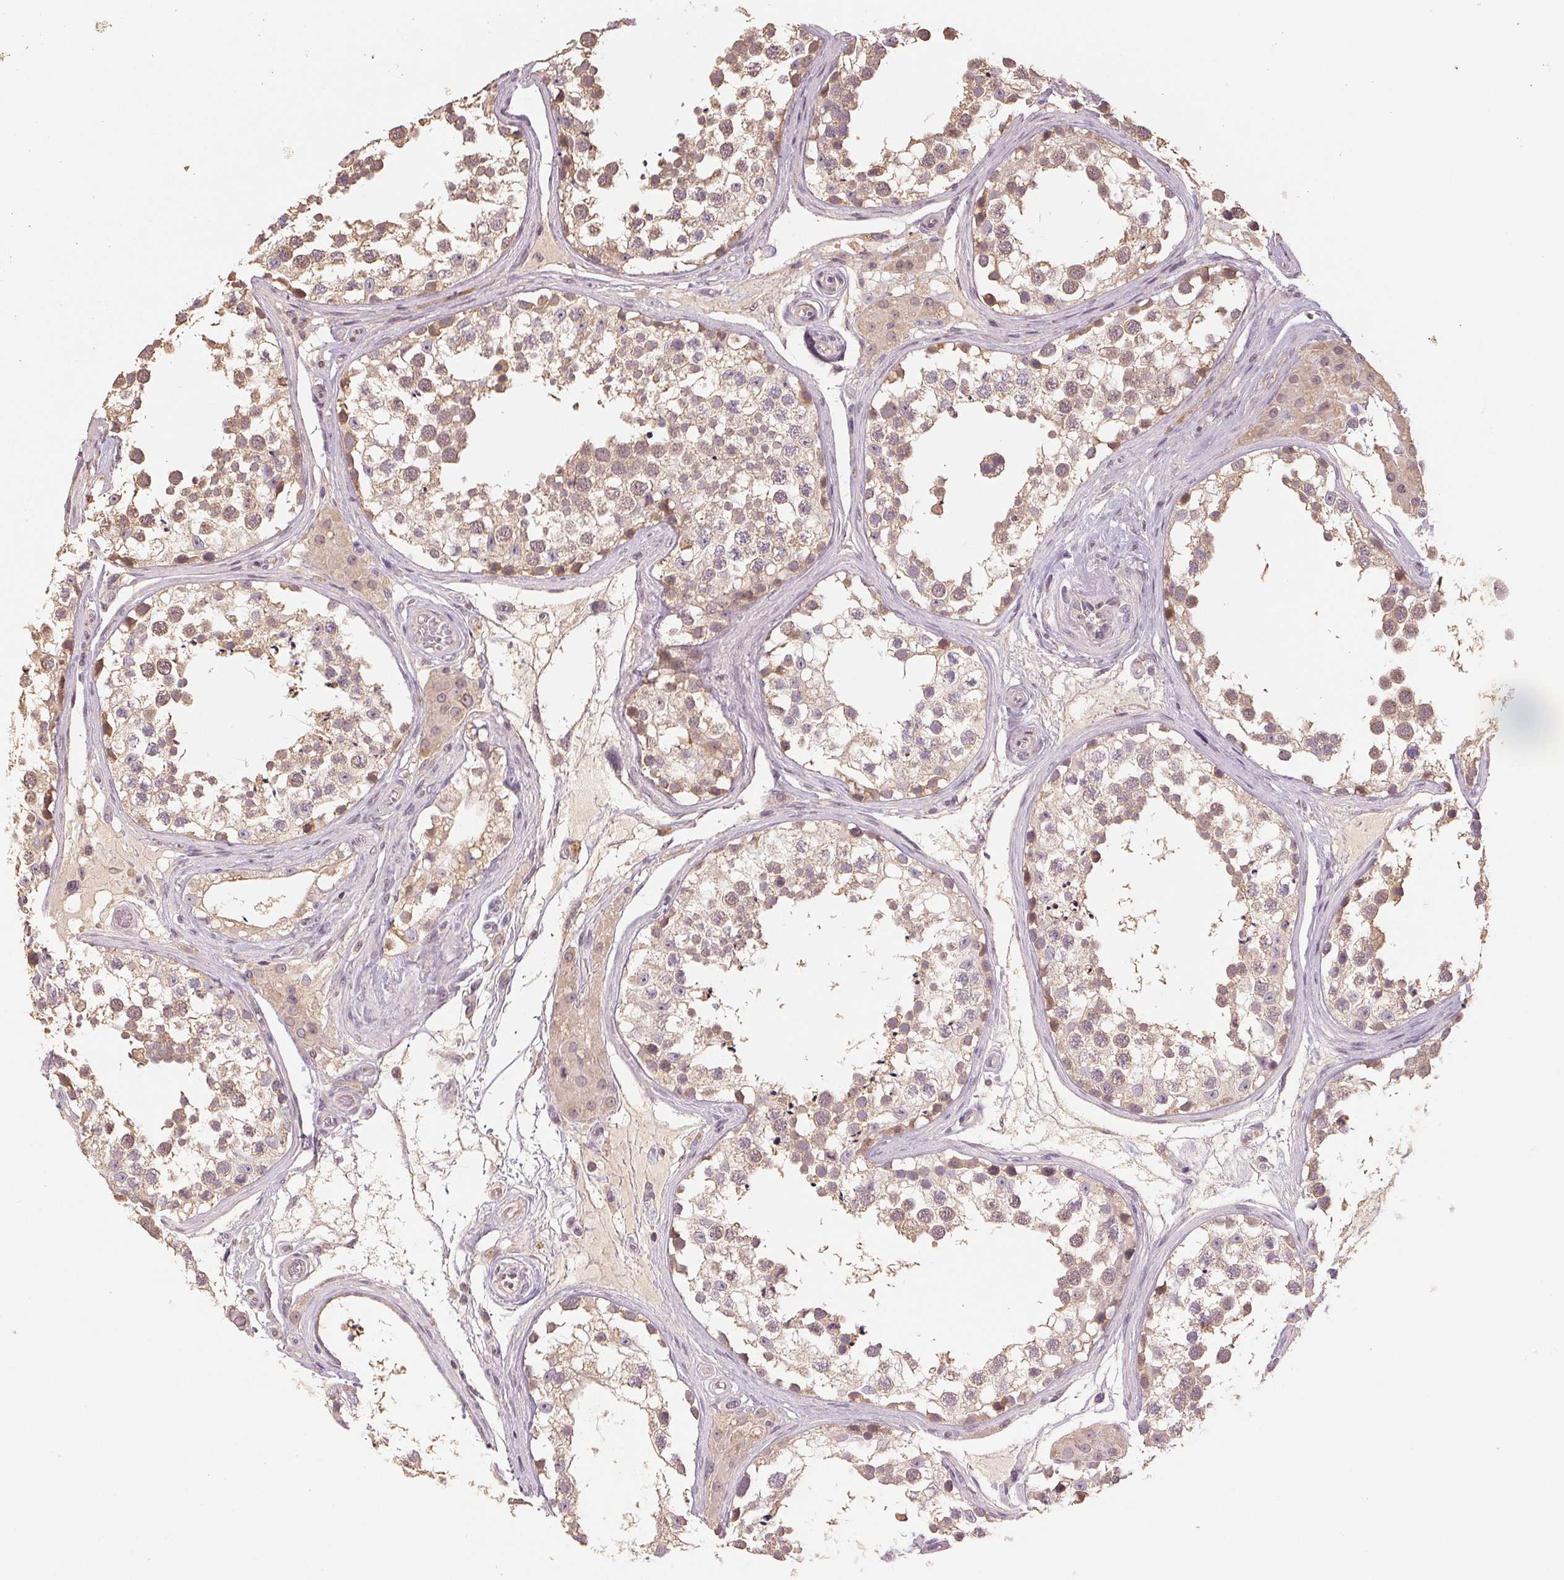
{"staining": {"intensity": "weak", "quantity": ">75%", "location": "cytoplasmic/membranous"}, "tissue": "testis", "cell_type": "Cells in seminiferous ducts", "image_type": "normal", "snomed": [{"axis": "morphology", "description": "Normal tissue, NOS"}, {"axis": "morphology", "description": "Seminoma, NOS"}, {"axis": "topography", "description": "Testis"}], "caption": "A high-resolution histopathology image shows immunohistochemistry staining of unremarkable testis, which shows weak cytoplasmic/membranous expression in approximately >75% of cells in seminiferous ducts.", "gene": "COX14", "patient": {"sex": "male", "age": 65}}